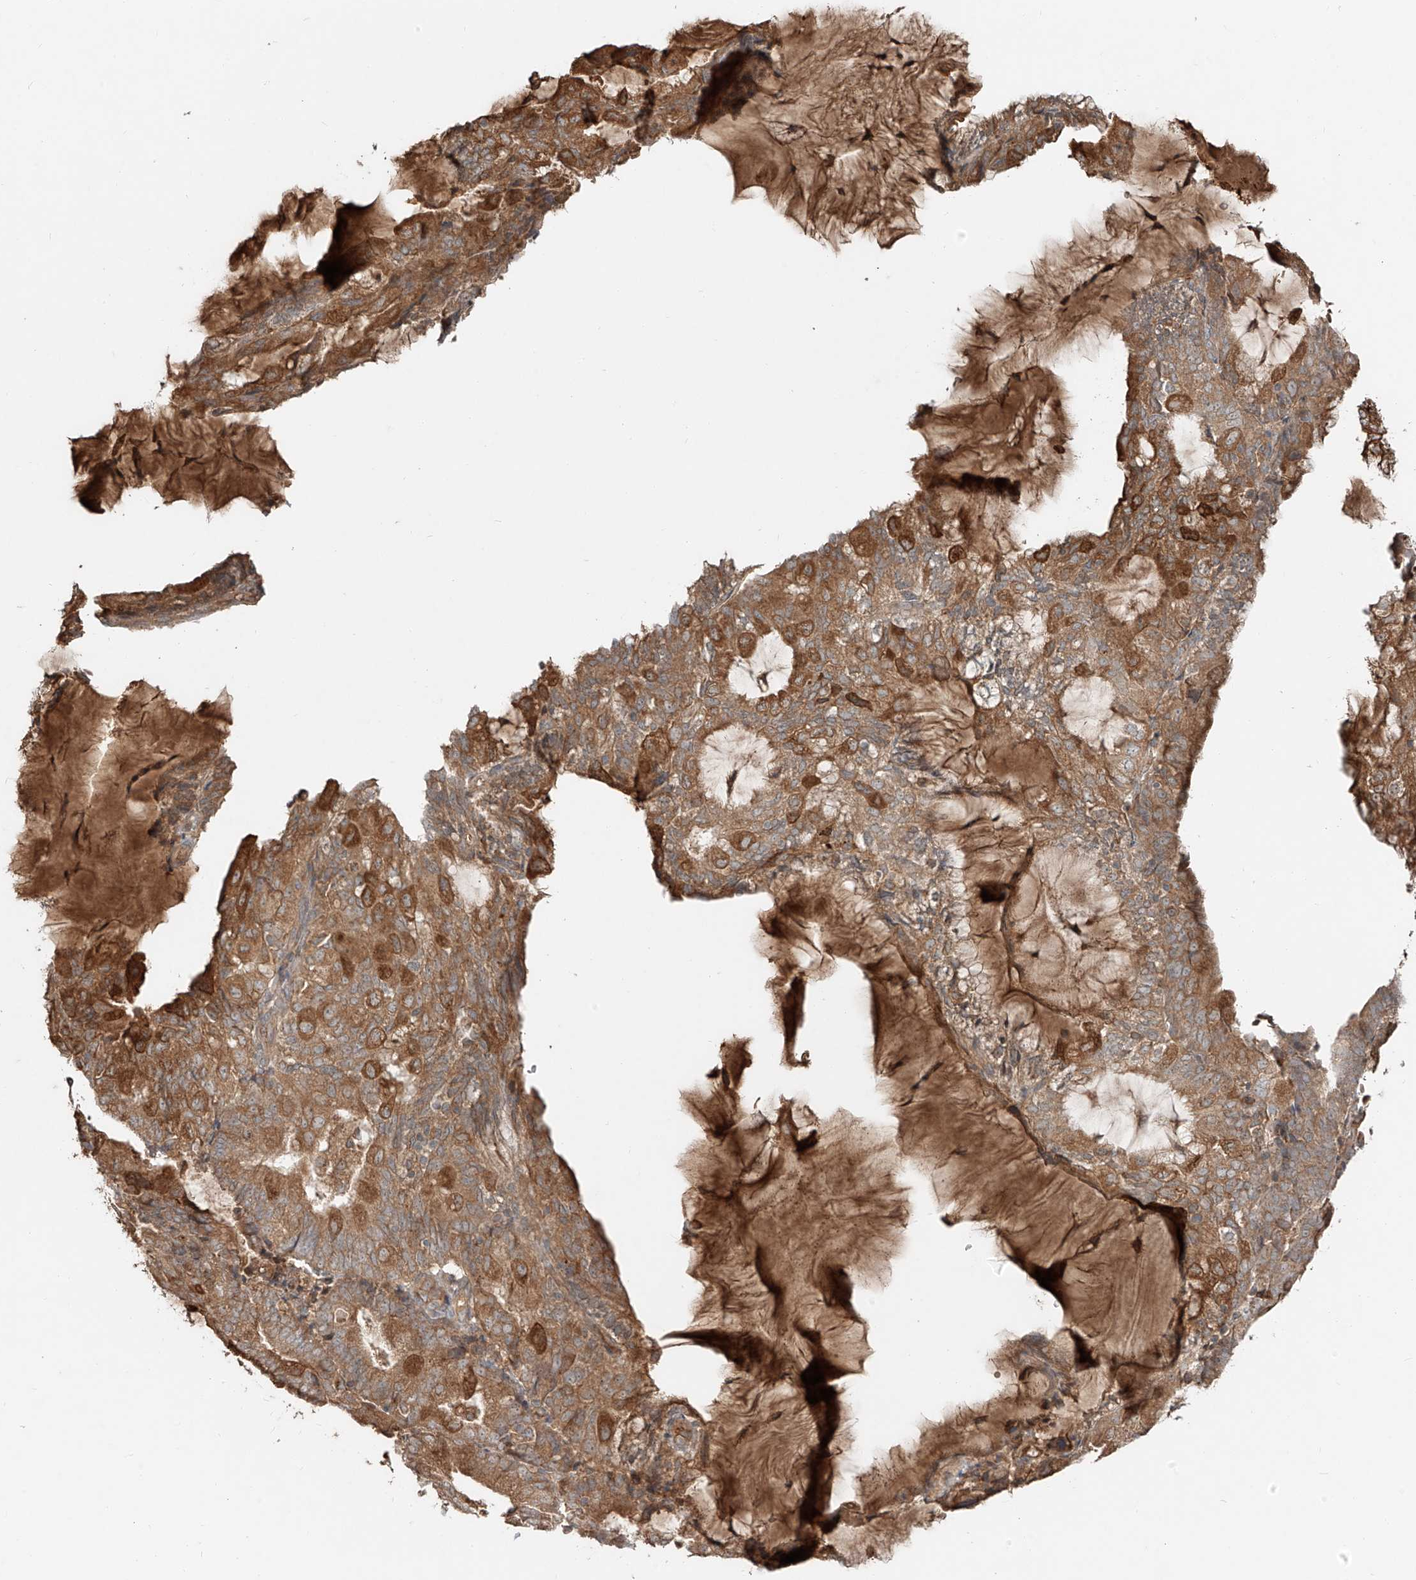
{"staining": {"intensity": "moderate", "quantity": ">75%", "location": "cytoplasmic/membranous"}, "tissue": "endometrial cancer", "cell_type": "Tumor cells", "image_type": "cancer", "snomed": [{"axis": "morphology", "description": "Adenocarcinoma, NOS"}, {"axis": "topography", "description": "Endometrium"}], "caption": "Immunohistochemical staining of human endometrial cancer (adenocarcinoma) shows medium levels of moderate cytoplasmic/membranous protein staining in about >75% of tumor cells.", "gene": "ERO1A", "patient": {"sex": "female", "age": 81}}